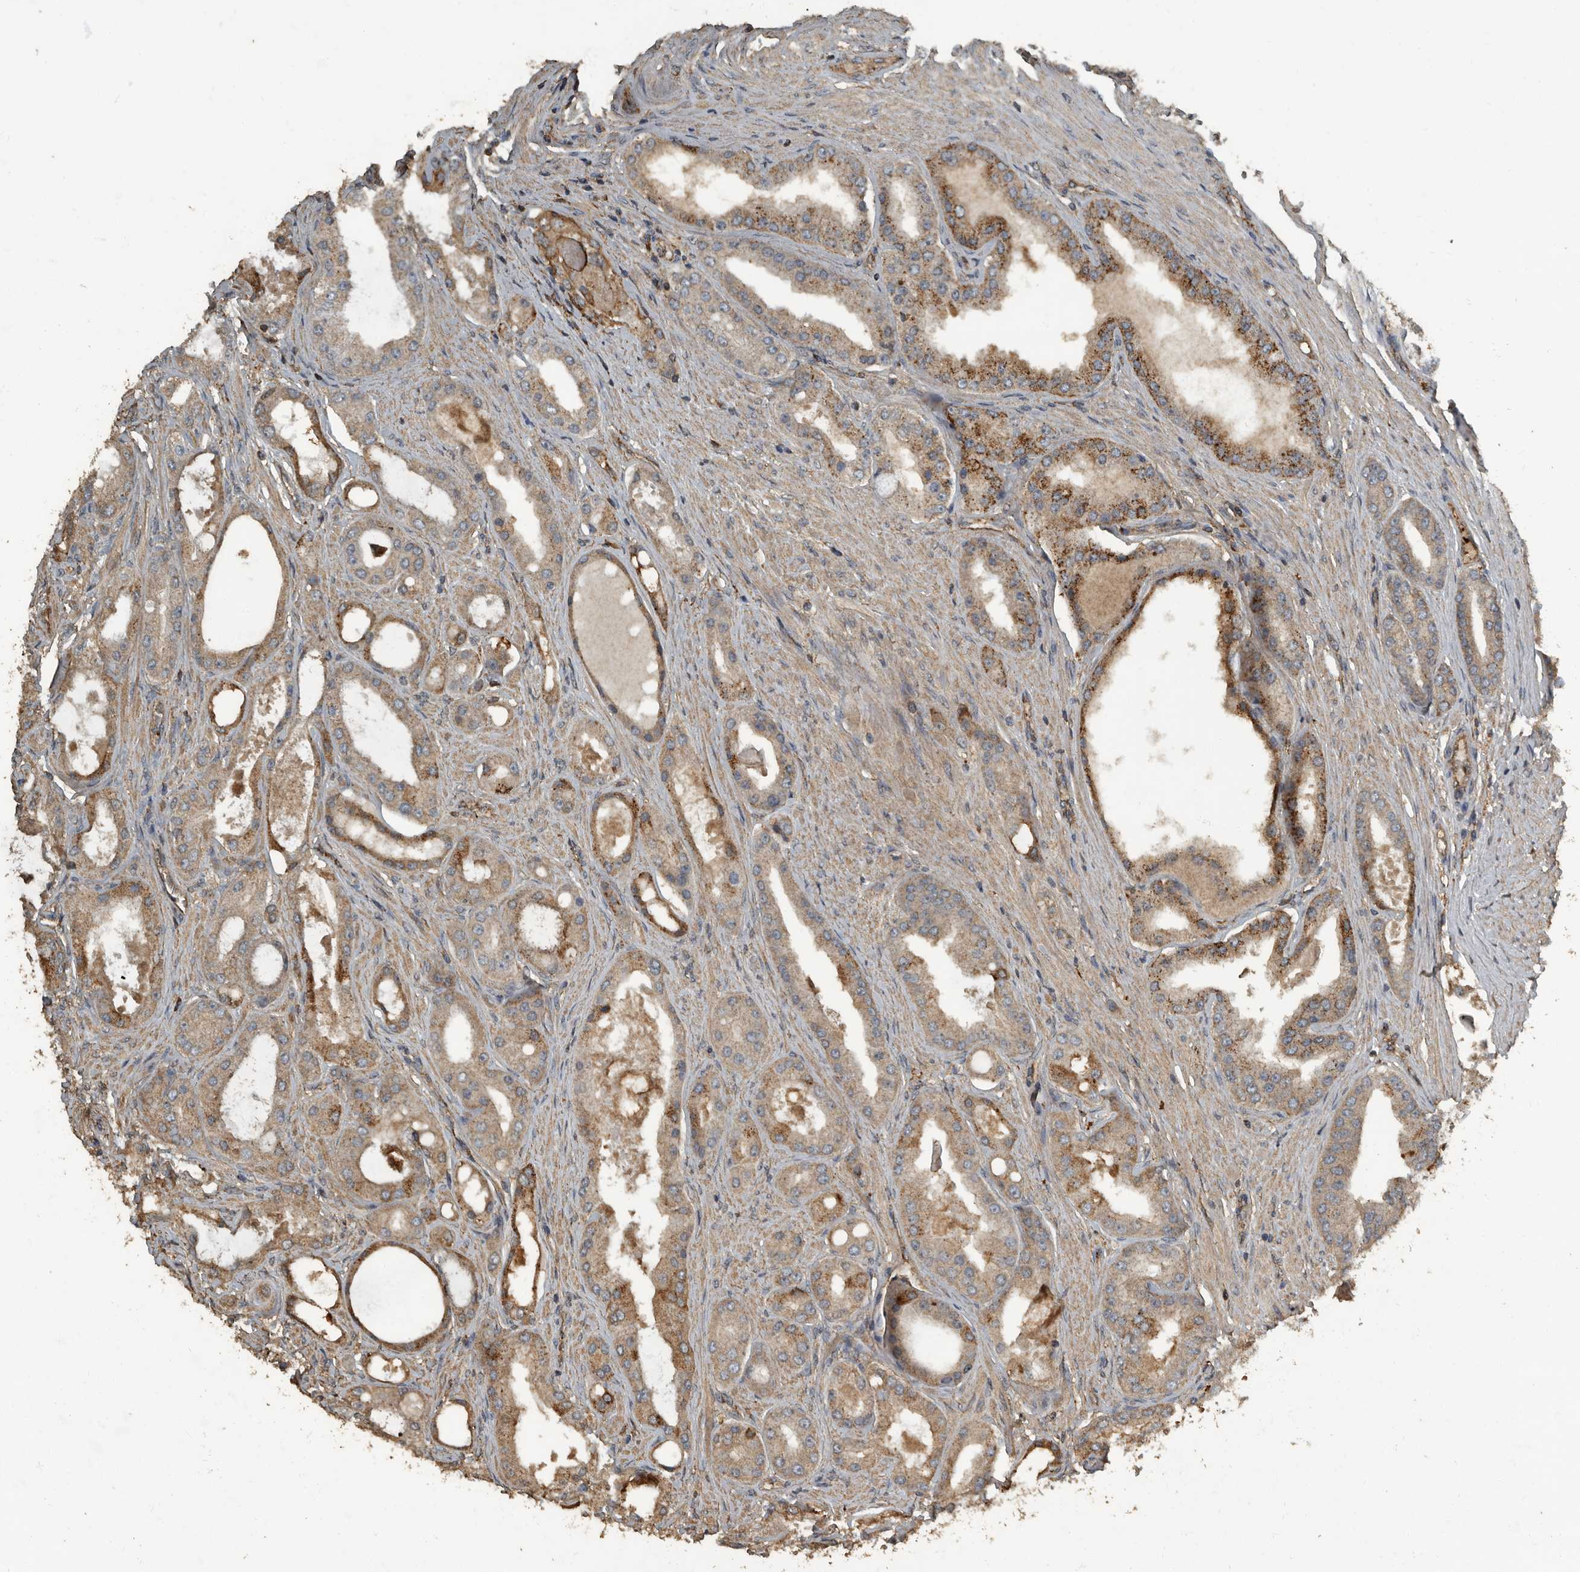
{"staining": {"intensity": "moderate", "quantity": ">75%", "location": "cytoplasmic/membranous"}, "tissue": "prostate cancer", "cell_type": "Tumor cells", "image_type": "cancer", "snomed": [{"axis": "morphology", "description": "Adenocarcinoma, High grade"}, {"axis": "topography", "description": "Prostate"}], "caption": "High-magnification brightfield microscopy of prostate cancer stained with DAB (3,3'-diaminobenzidine) (brown) and counterstained with hematoxylin (blue). tumor cells exhibit moderate cytoplasmic/membranous positivity is appreciated in about>75% of cells.", "gene": "IL15RA", "patient": {"sex": "male", "age": 60}}